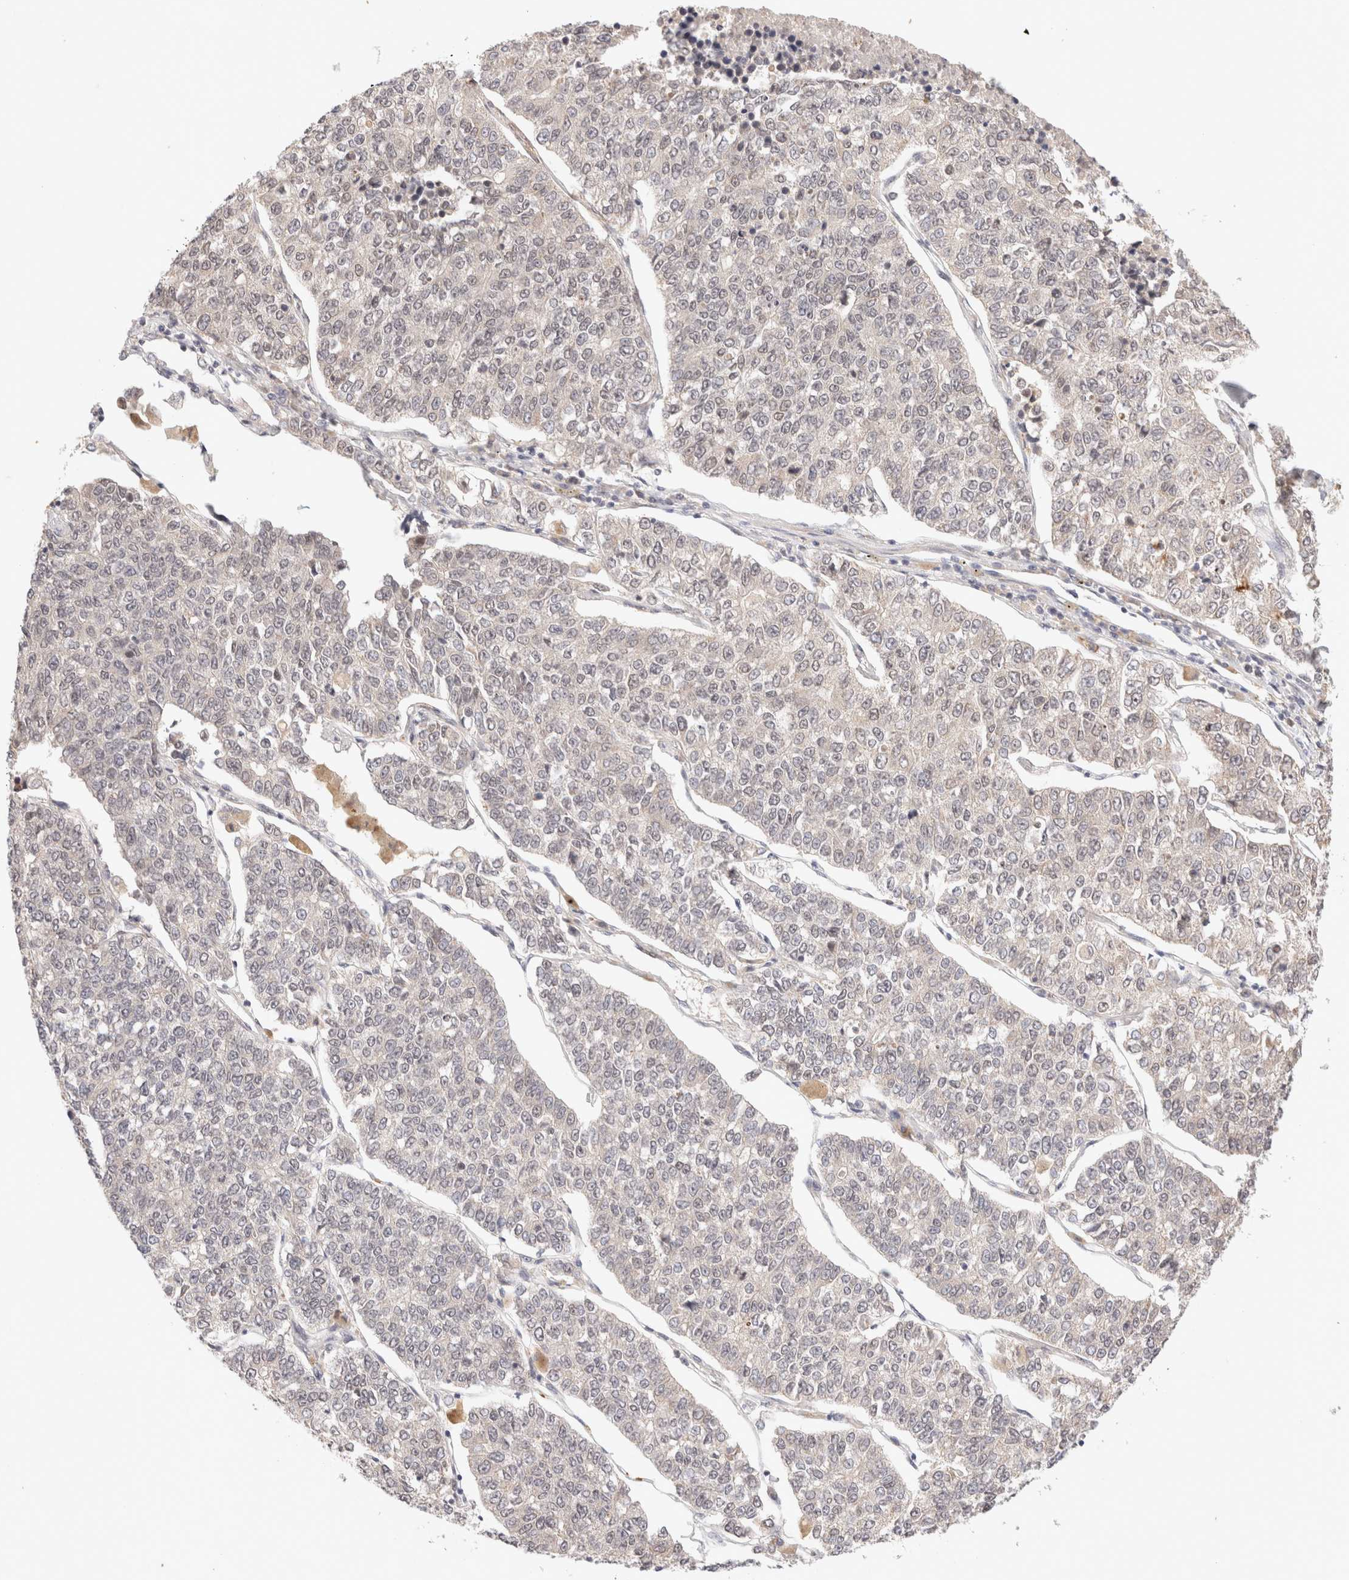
{"staining": {"intensity": "negative", "quantity": "none", "location": "none"}, "tissue": "lung cancer", "cell_type": "Tumor cells", "image_type": "cancer", "snomed": [{"axis": "morphology", "description": "Adenocarcinoma, NOS"}, {"axis": "topography", "description": "Lung"}], "caption": "DAB (3,3'-diaminobenzidine) immunohistochemical staining of lung cancer exhibits no significant expression in tumor cells.", "gene": "BRPF3", "patient": {"sex": "male", "age": 49}}